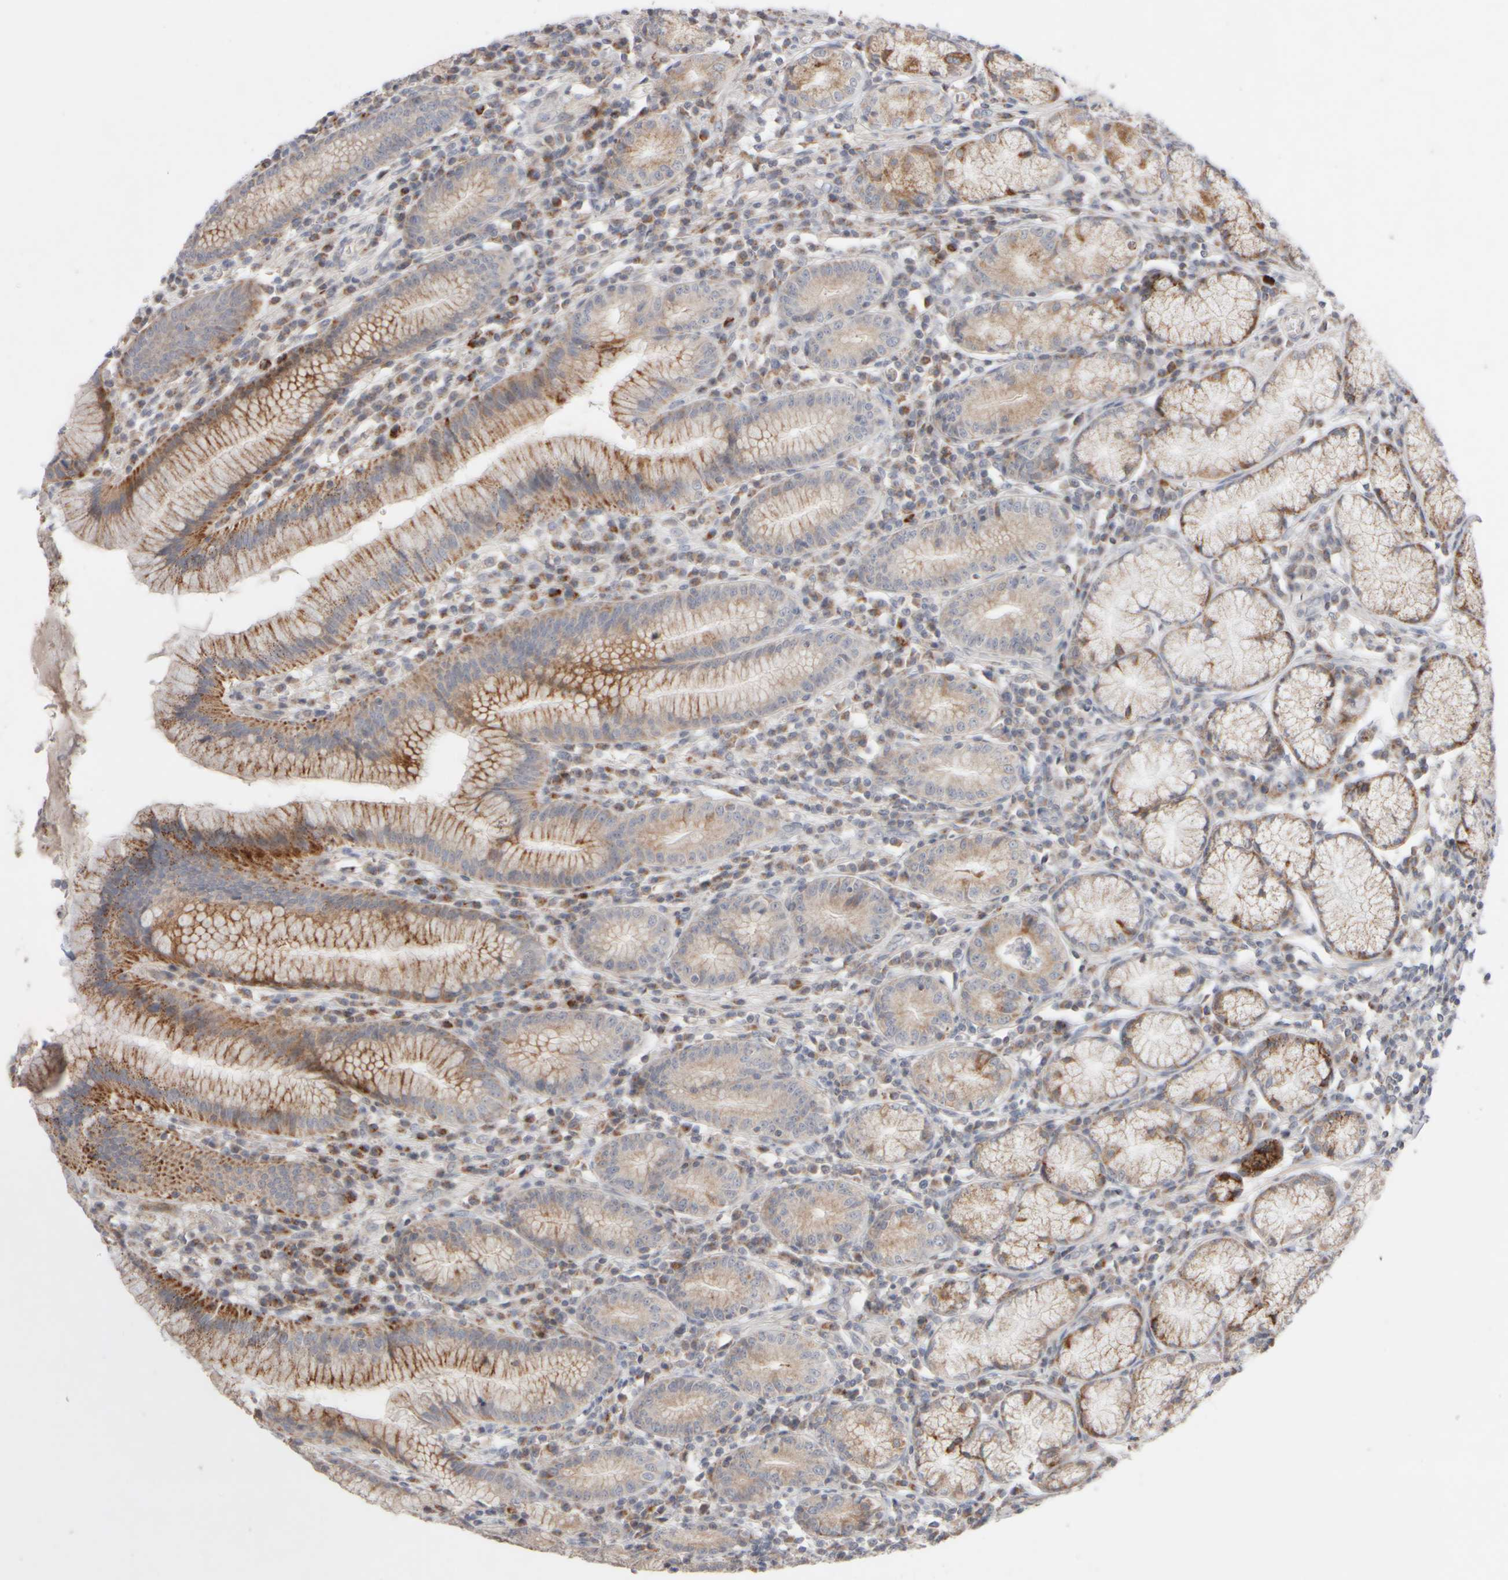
{"staining": {"intensity": "moderate", "quantity": "25%-75%", "location": "cytoplasmic/membranous"}, "tissue": "stomach", "cell_type": "Glandular cells", "image_type": "normal", "snomed": [{"axis": "morphology", "description": "Normal tissue, NOS"}, {"axis": "topography", "description": "Stomach"}], "caption": "This micrograph shows immunohistochemistry (IHC) staining of unremarkable stomach, with medium moderate cytoplasmic/membranous positivity in about 25%-75% of glandular cells.", "gene": "CHADL", "patient": {"sex": "male", "age": 55}}